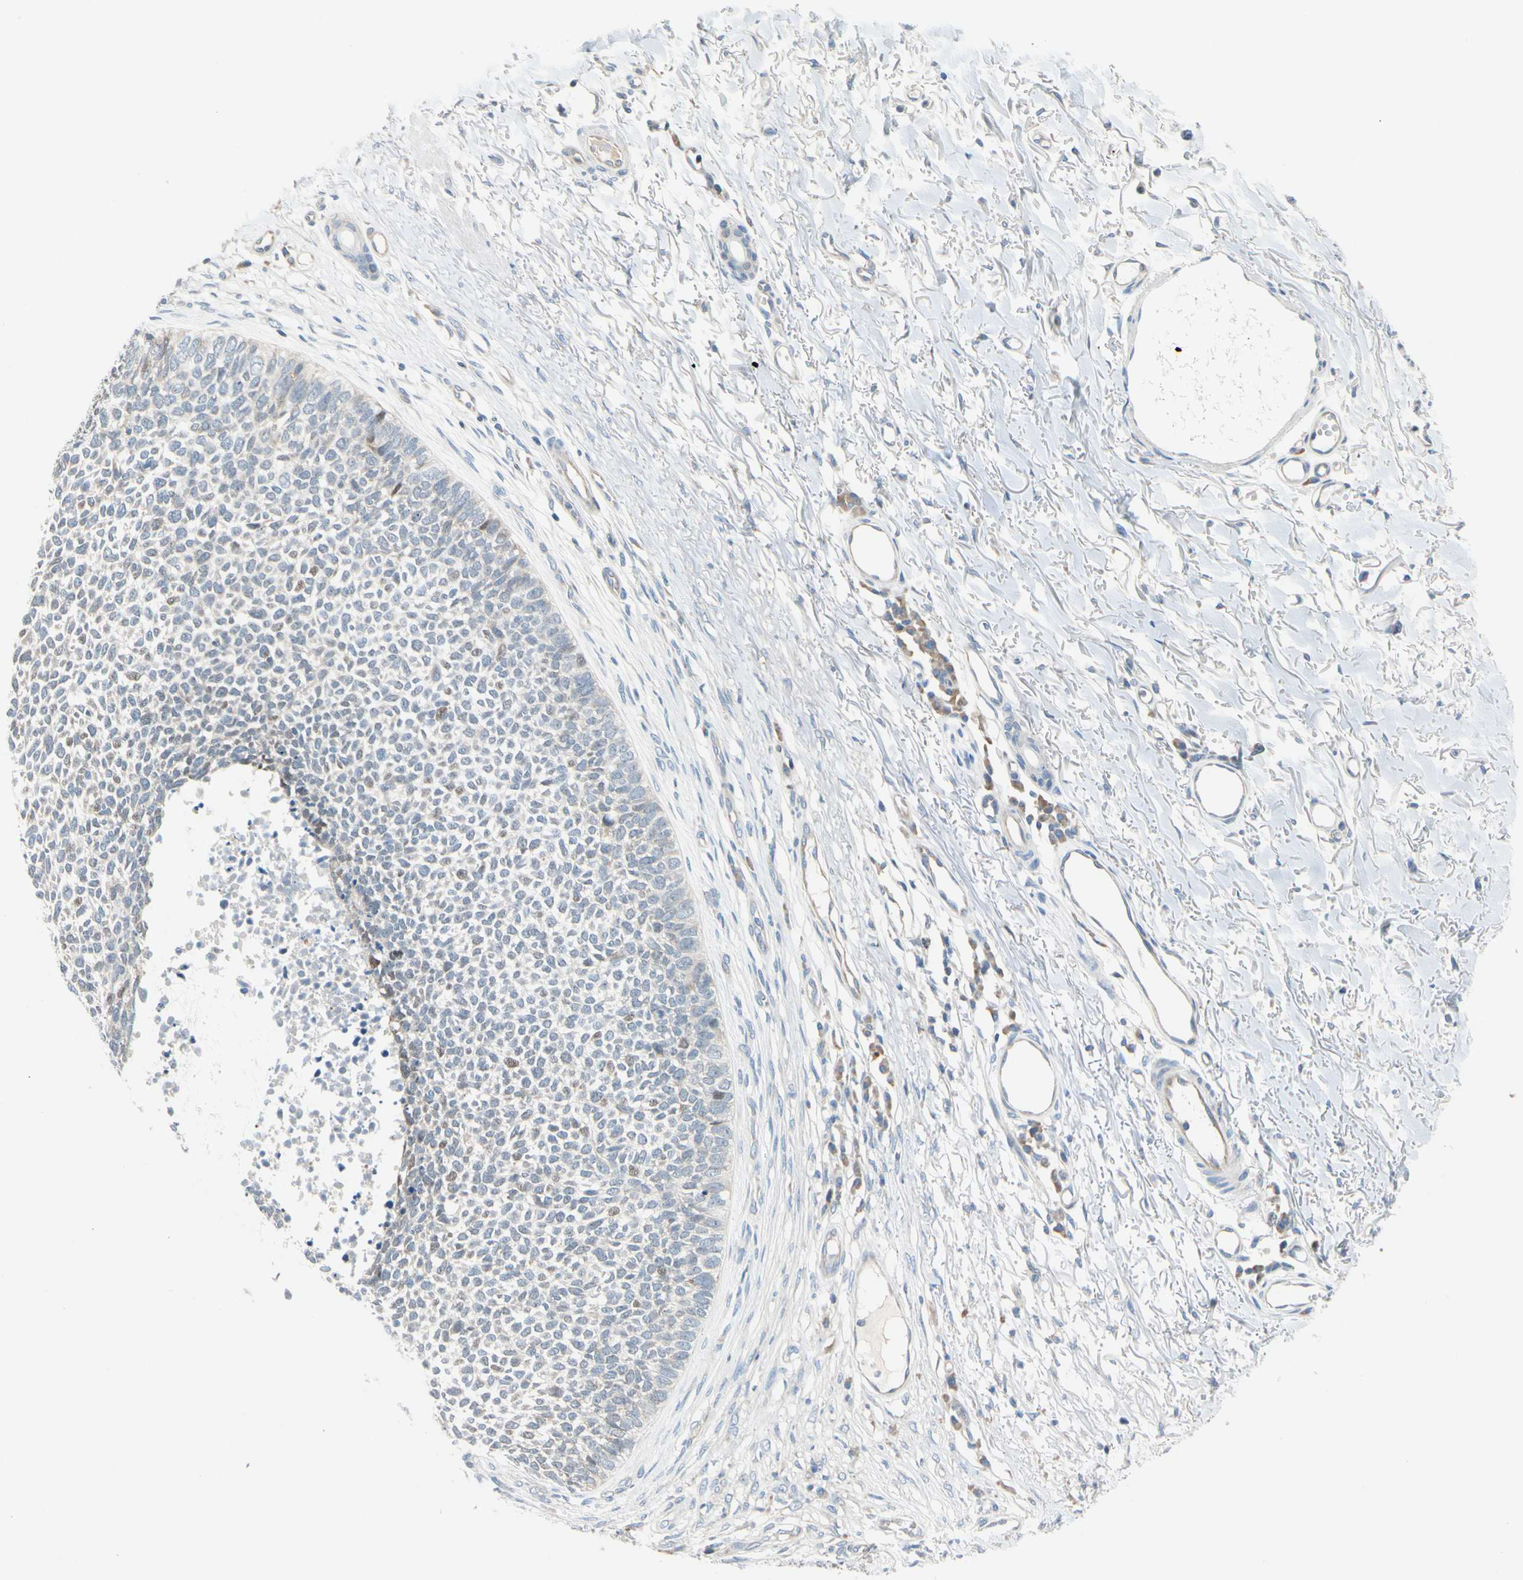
{"staining": {"intensity": "negative", "quantity": "none", "location": "none"}, "tissue": "skin cancer", "cell_type": "Tumor cells", "image_type": "cancer", "snomed": [{"axis": "morphology", "description": "Basal cell carcinoma"}, {"axis": "topography", "description": "Skin"}], "caption": "A histopathology image of human skin basal cell carcinoma is negative for staining in tumor cells.", "gene": "CFAP36", "patient": {"sex": "female", "age": 84}}